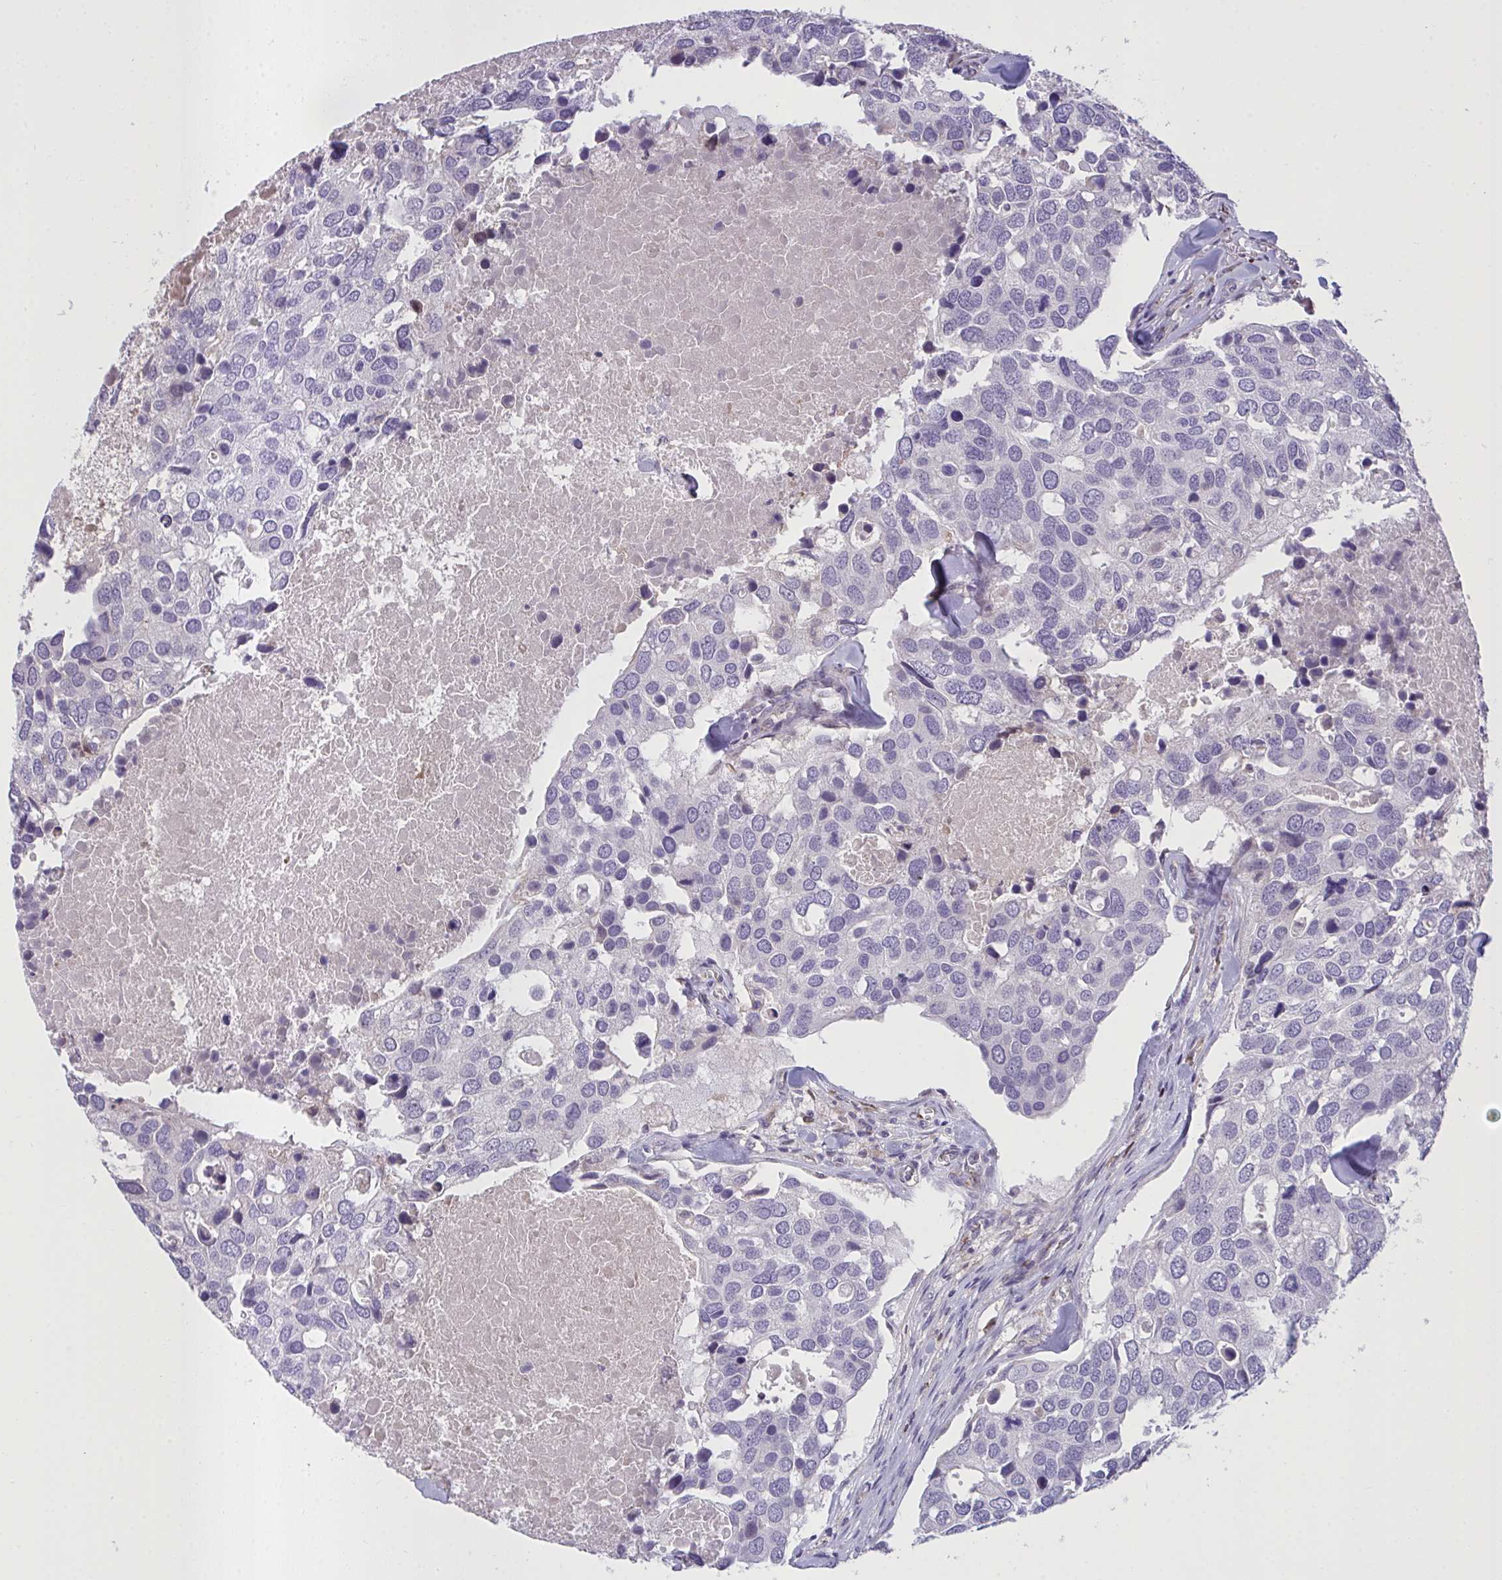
{"staining": {"intensity": "negative", "quantity": "none", "location": "none"}, "tissue": "breast cancer", "cell_type": "Tumor cells", "image_type": "cancer", "snomed": [{"axis": "morphology", "description": "Duct carcinoma"}, {"axis": "topography", "description": "Breast"}], "caption": "An image of human breast intraductal carcinoma is negative for staining in tumor cells. (Brightfield microscopy of DAB immunohistochemistry (IHC) at high magnification).", "gene": "SEMA6B", "patient": {"sex": "female", "age": 83}}